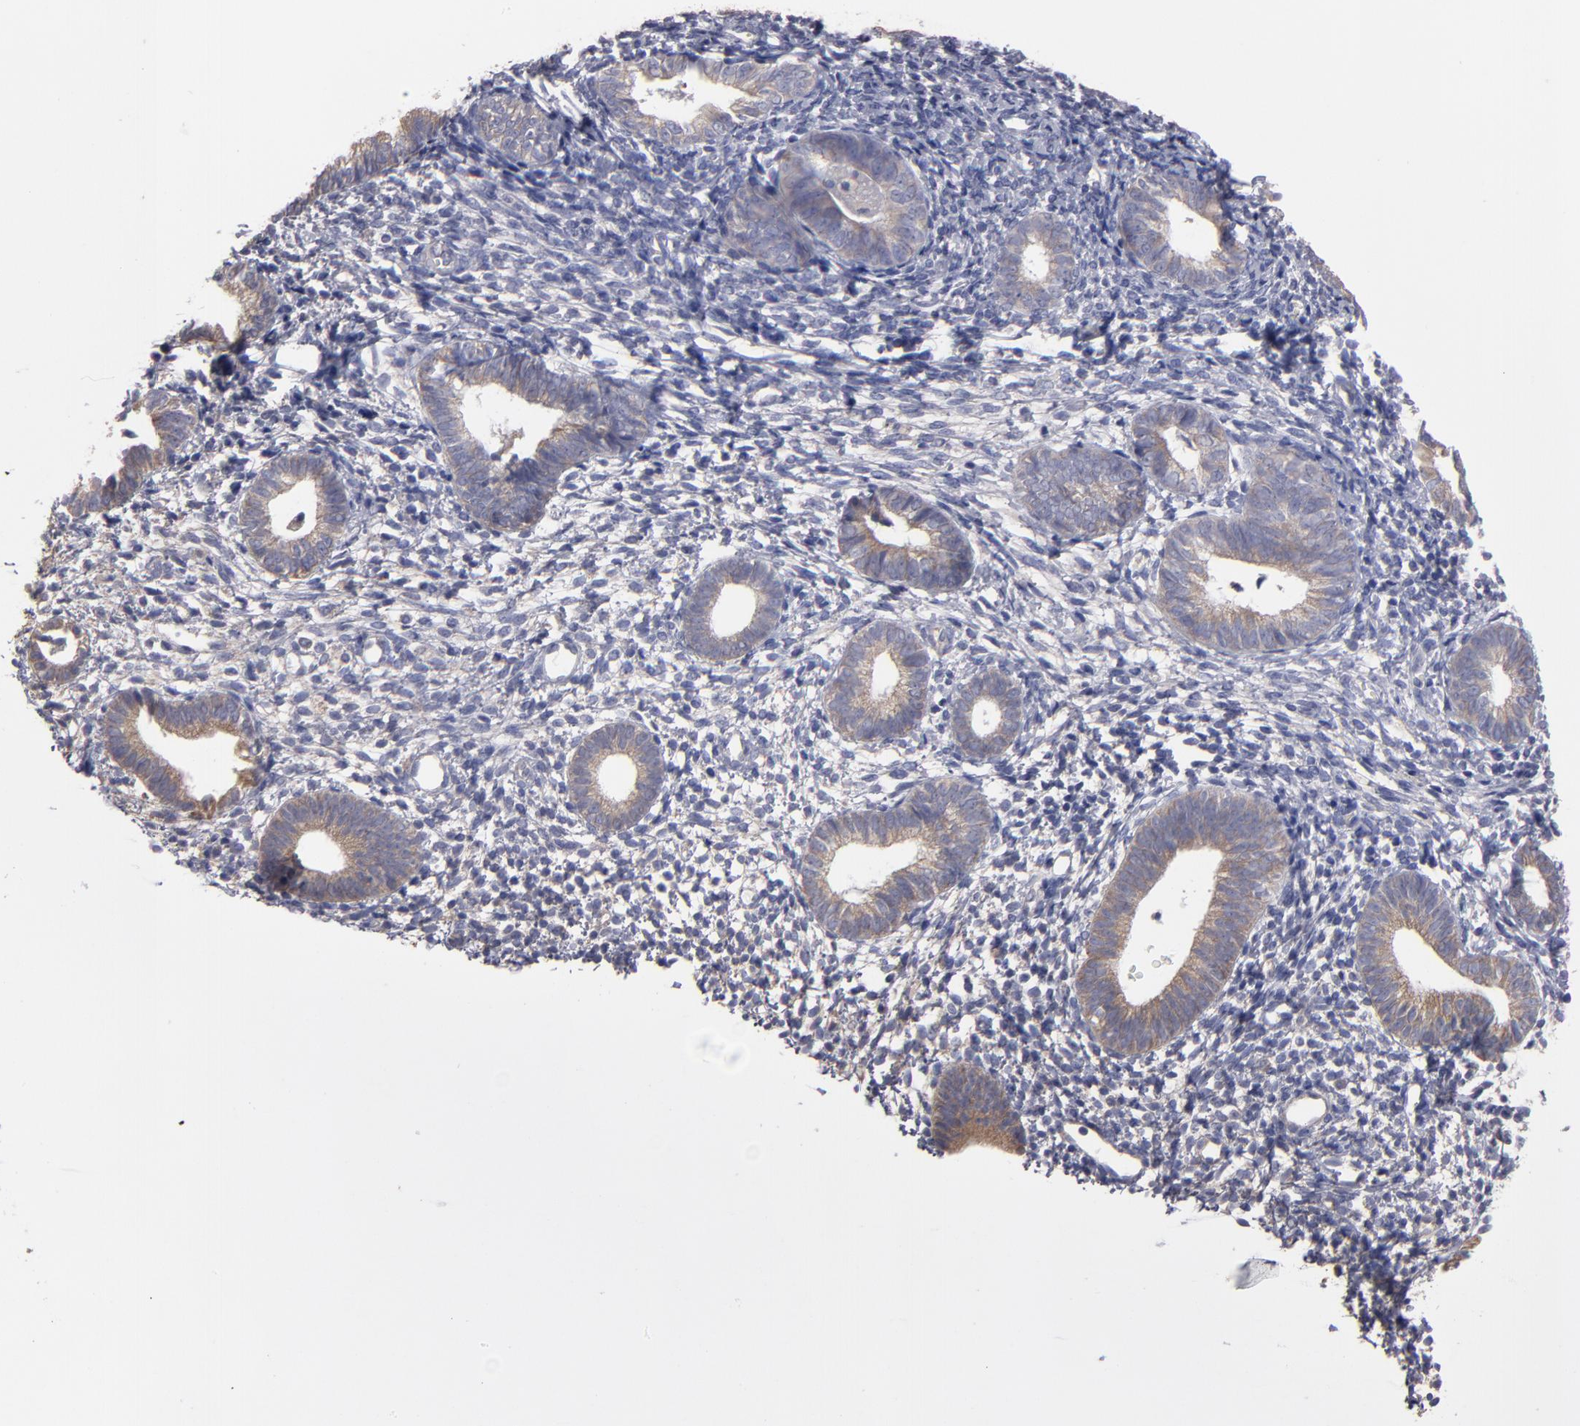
{"staining": {"intensity": "negative", "quantity": "none", "location": "none"}, "tissue": "endometrium", "cell_type": "Cells in endometrial stroma", "image_type": "normal", "snomed": [{"axis": "morphology", "description": "Normal tissue, NOS"}, {"axis": "topography", "description": "Smooth muscle"}, {"axis": "topography", "description": "Endometrium"}], "caption": "DAB immunohistochemical staining of normal endometrium reveals no significant positivity in cells in endometrial stroma.", "gene": "SLMAP", "patient": {"sex": "female", "age": 57}}